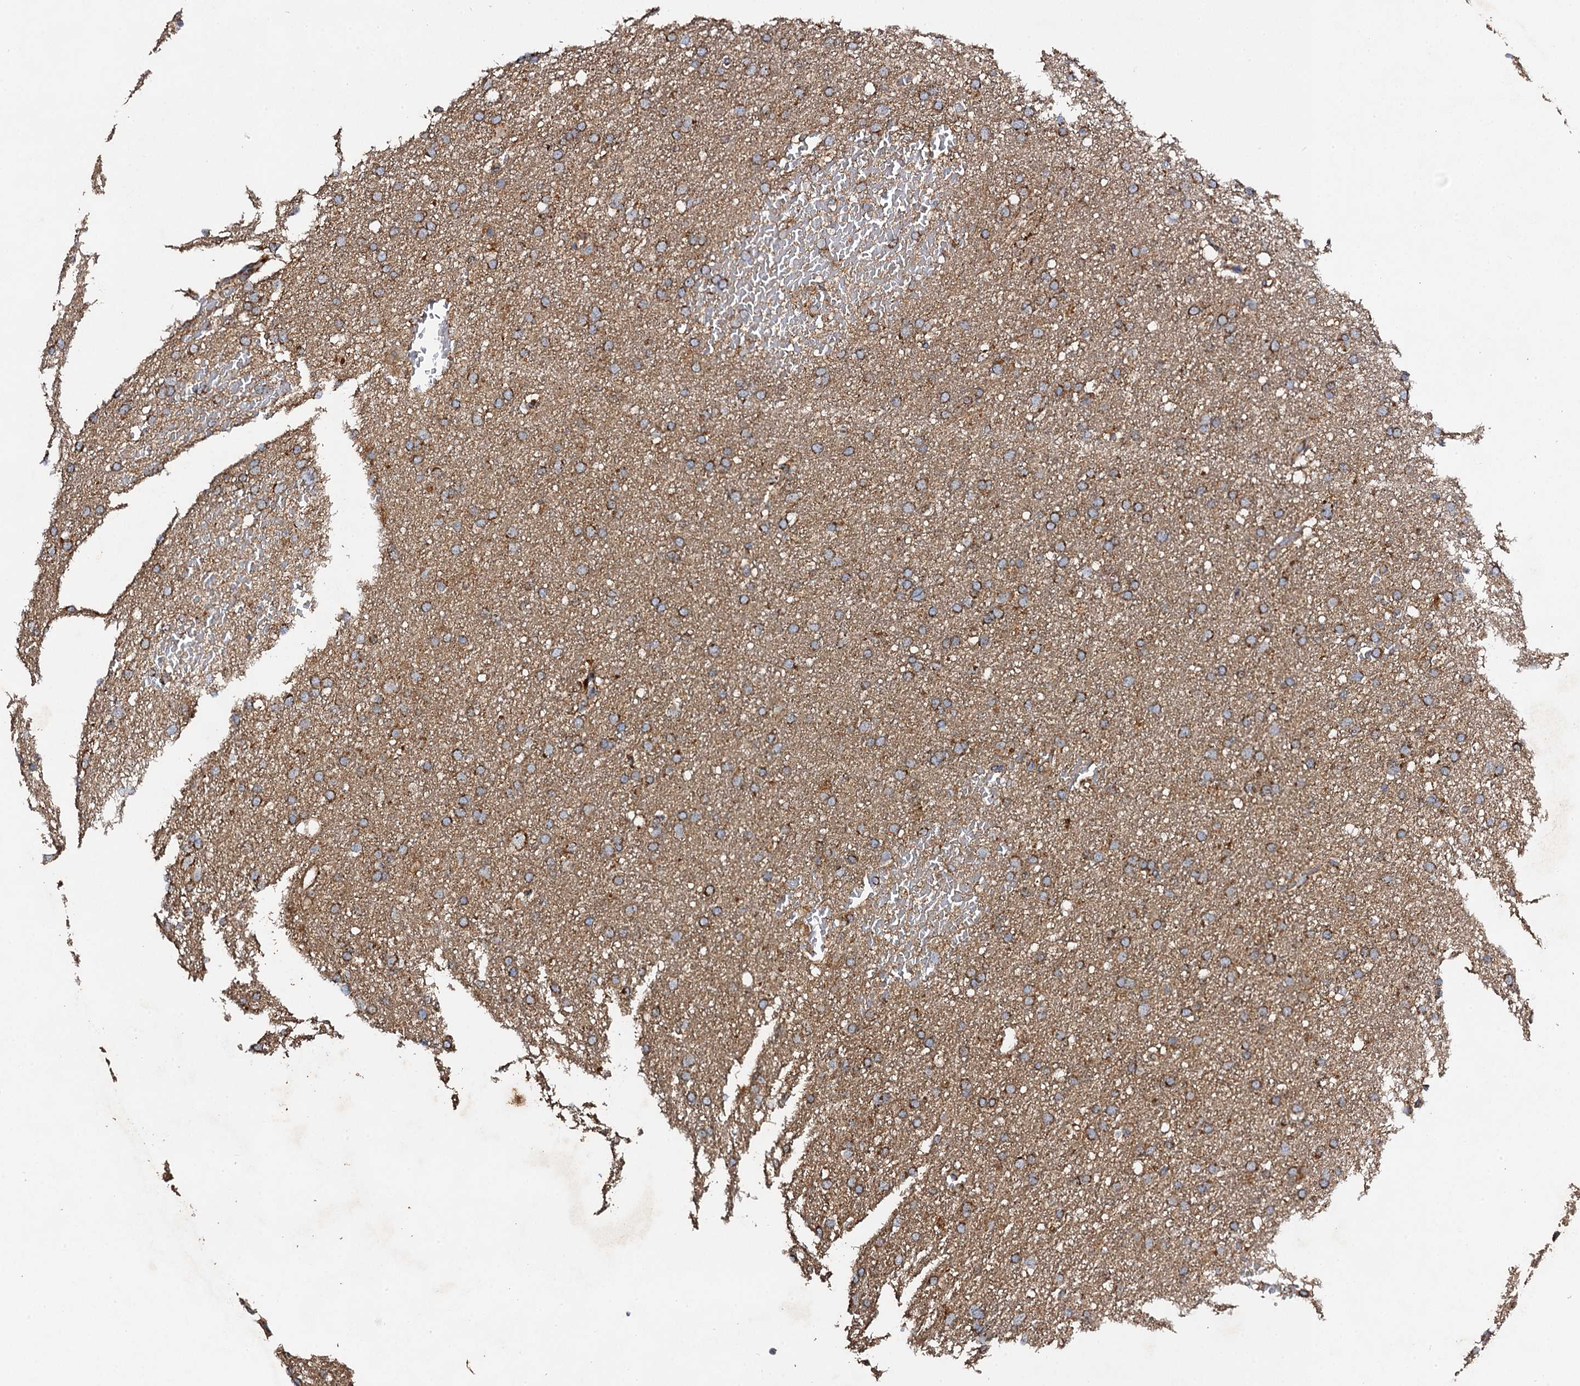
{"staining": {"intensity": "moderate", "quantity": ">75%", "location": "cytoplasmic/membranous"}, "tissue": "glioma", "cell_type": "Tumor cells", "image_type": "cancer", "snomed": [{"axis": "morphology", "description": "Glioma, malignant, High grade"}, {"axis": "topography", "description": "Cerebral cortex"}], "caption": "This is a histology image of immunohistochemistry staining of malignant glioma (high-grade), which shows moderate staining in the cytoplasmic/membranous of tumor cells.", "gene": "NDUFA13", "patient": {"sex": "female", "age": 36}}